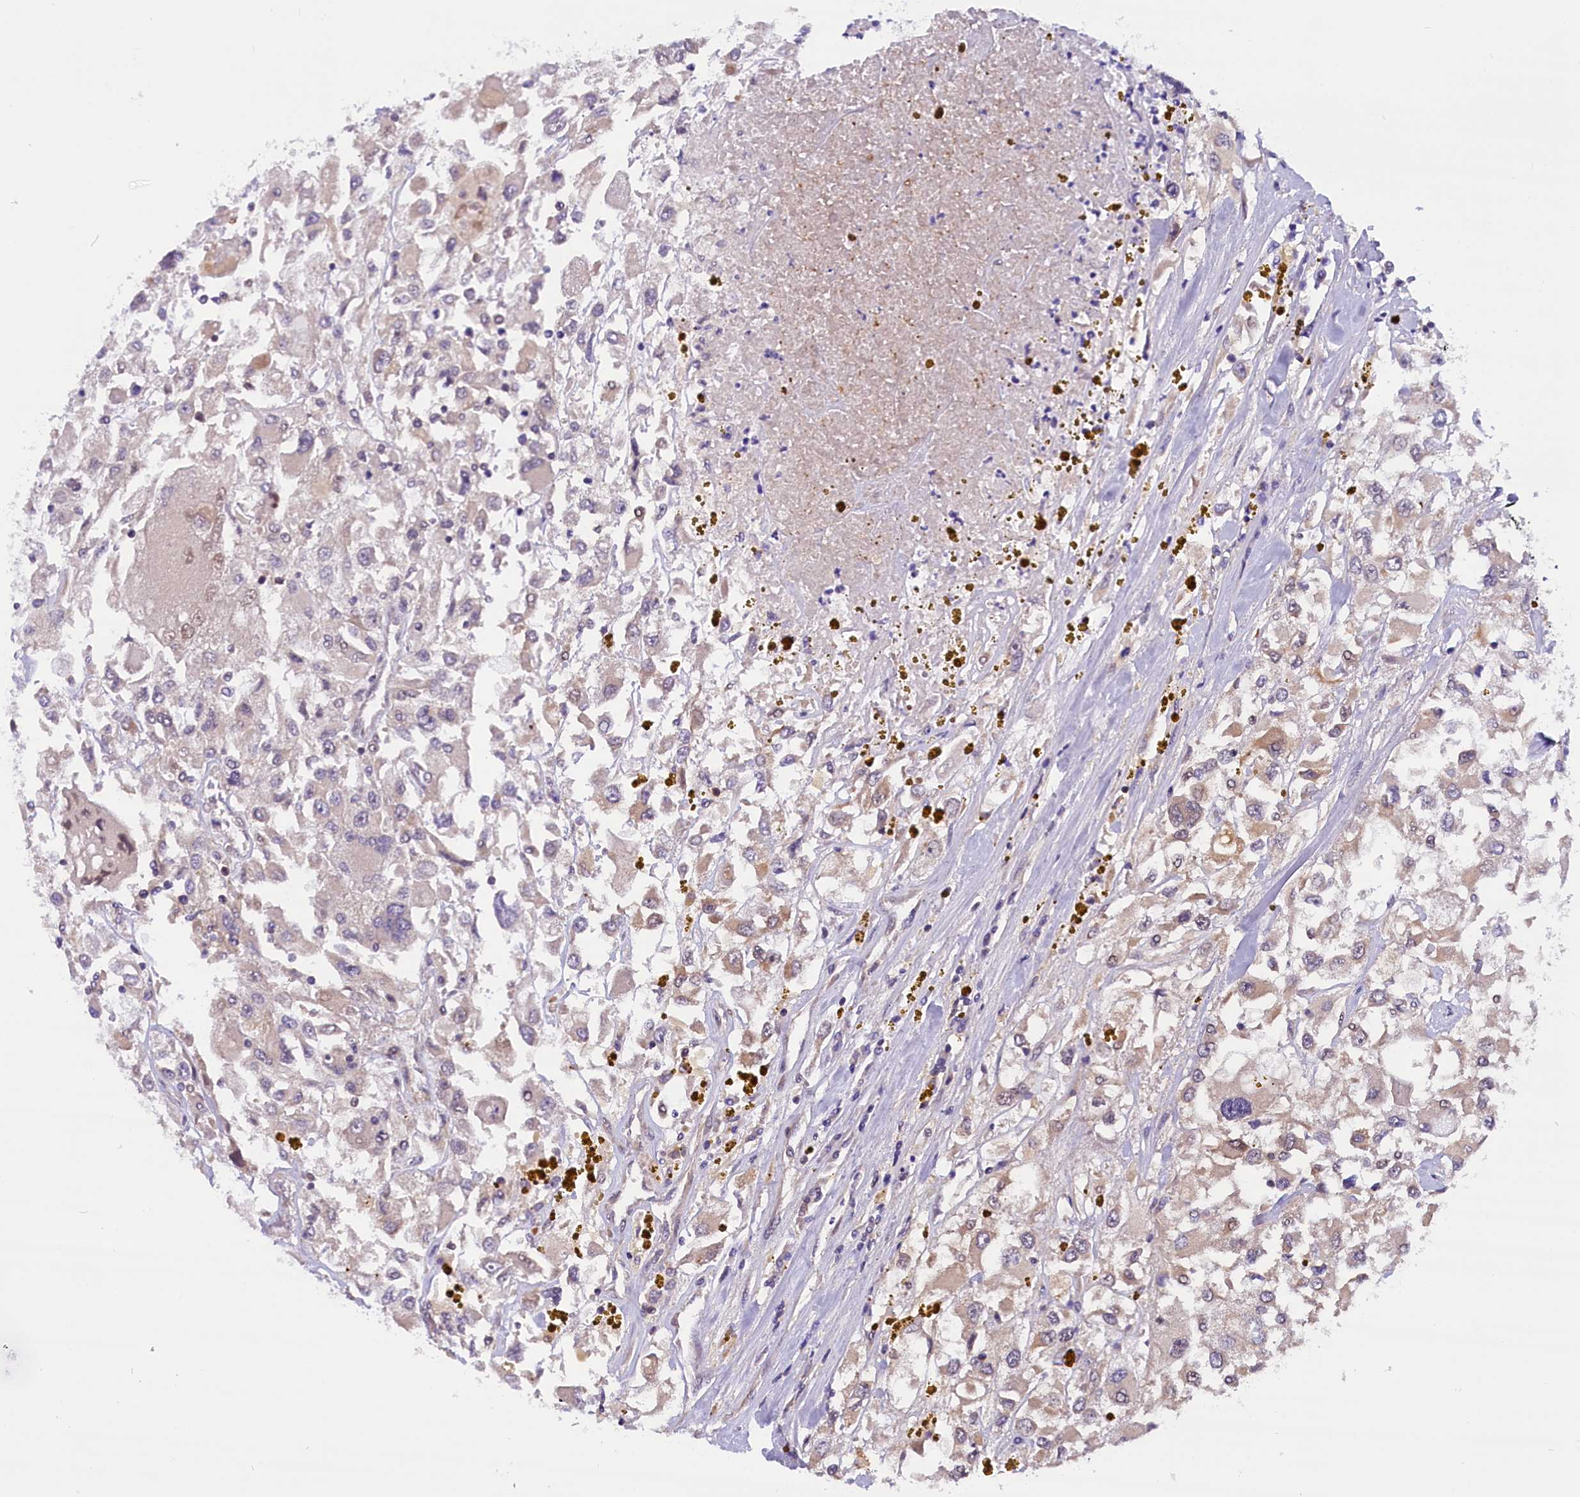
{"staining": {"intensity": "negative", "quantity": "none", "location": "none"}, "tissue": "renal cancer", "cell_type": "Tumor cells", "image_type": "cancer", "snomed": [{"axis": "morphology", "description": "Adenocarcinoma, NOS"}, {"axis": "topography", "description": "Kidney"}], "caption": "High power microscopy micrograph of an IHC histopathology image of renal adenocarcinoma, revealing no significant expression in tumor cells.", "gene": "TBCB", "patient": {"sex": "female", "age": 52}}